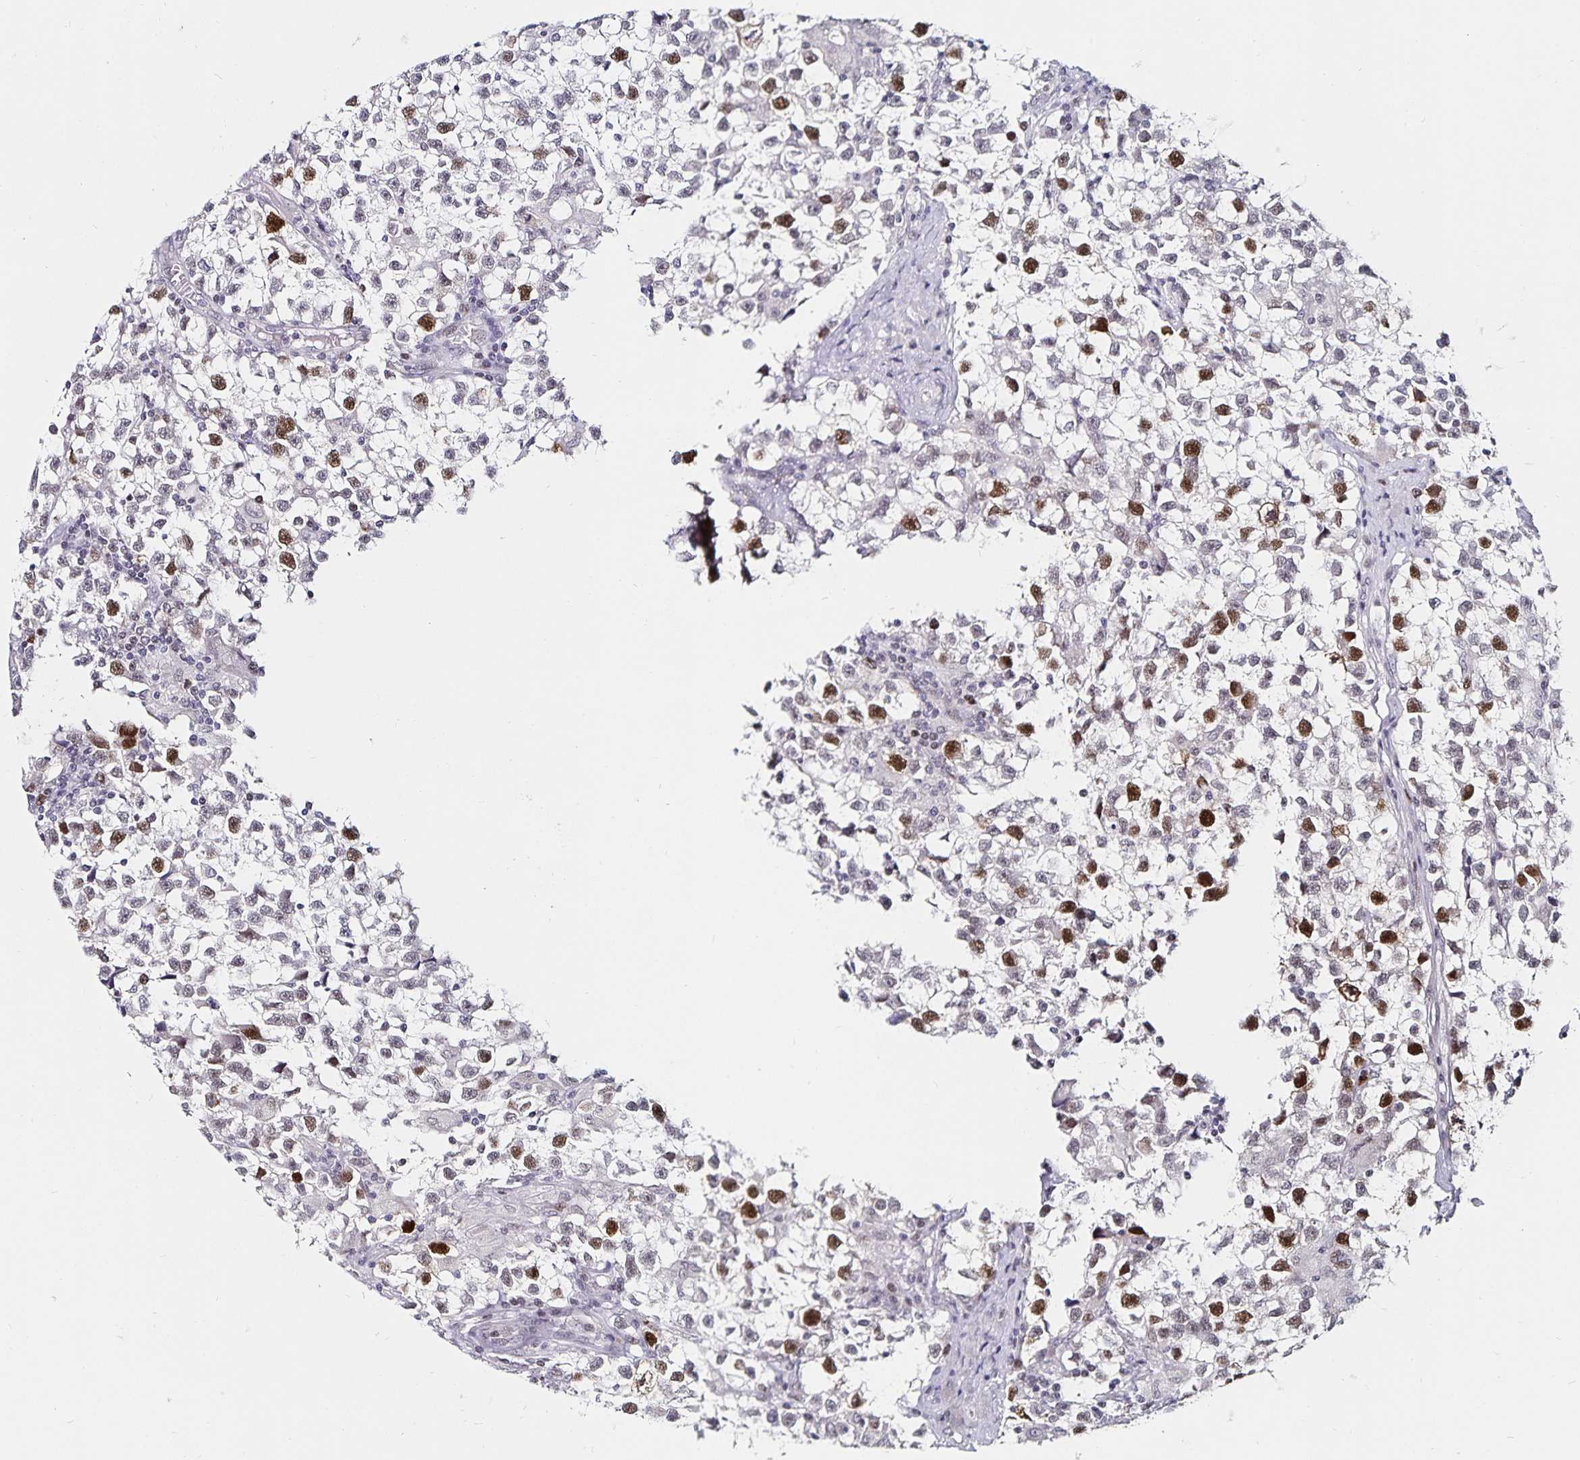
{"staining": {"intensity": "moderate", "quantity": "25%-75%", "location": "nuclear"}, "tissue": "testis cancer", "cell_type": "Tumor cells", "image_type": "cancer", "snomed": [{"axis": "morphology", "description": "Seminoma, NOS"}, {"axis": "topography", "description": "Testis"}], "caption": "Immunohistochemistry (IHC) (DAB (3,3'-diaminobenzidine)) staining of testis cancer demonstrates moderate nuclear protein staining in about 25%-75% of tumor cells. (DAB IHC with brightfield microscopy, high magnification).", "gene": "ANLN", "patient": {"sex": "male", "age": 31}}